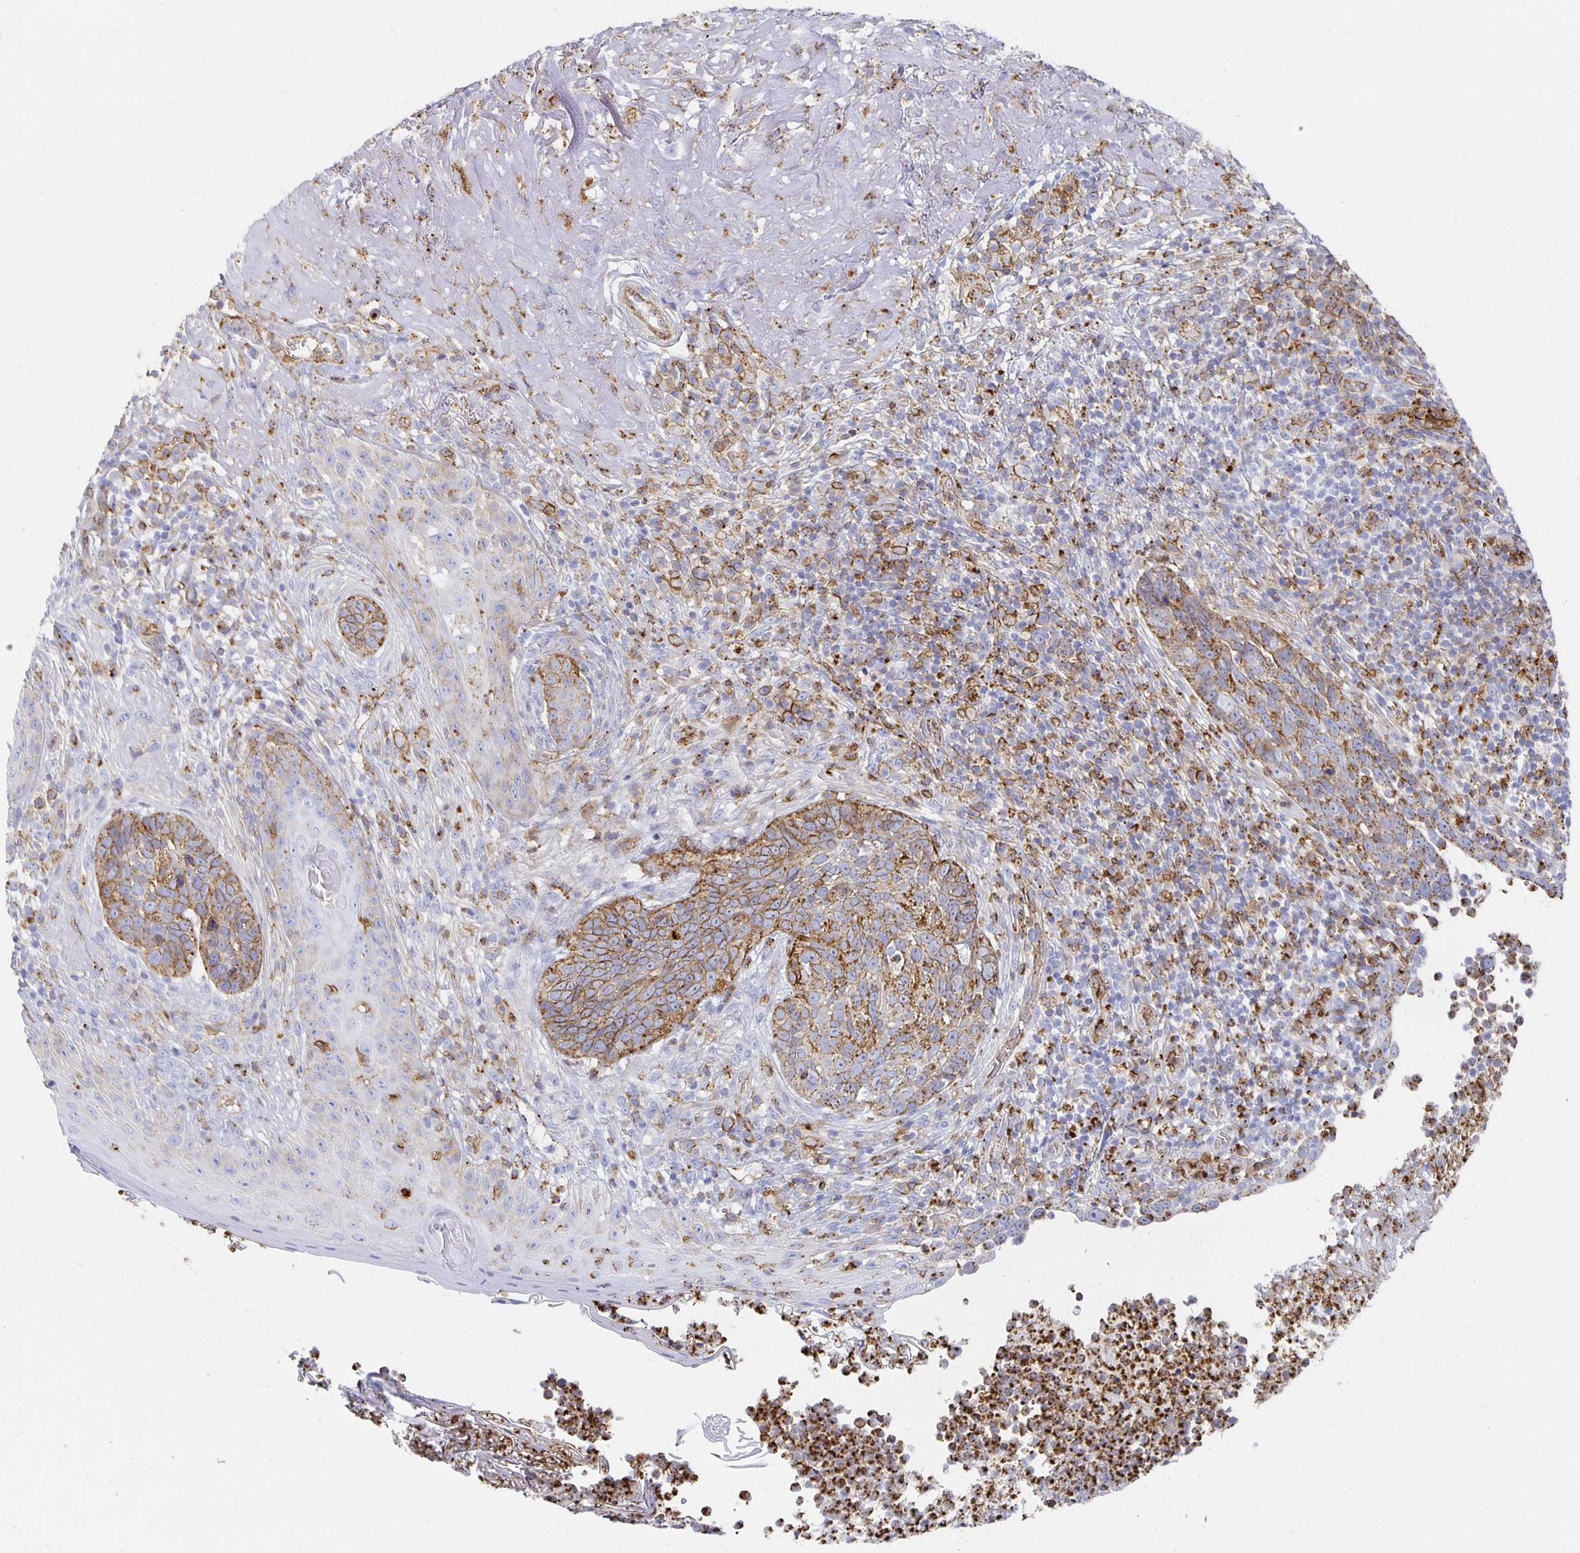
{"staining": {"intensity": "moderate", "quantity": ">75%", "location": "cytoplasmic/membranous"}, "tissue": "skin cancer", "cell_type": "Tumor cells", "image_type": "cancer", "snomed": [{"axis": "morphology", "description": "Basal cell carcinoma"}, {"axis": "topography", "description": "Skin"}, {"axis": "topography", "description": "Skin of face"}], "caption": "Protein expression analysis of skin cancer (basal cell carcinoma) exhibits moderate cytoplasmic/membranous staining in approximately >75% of tumor cells. (Brightfield microscopy of DAB IHC at high magnification).", "gene": "TAAR1", "patient": {"sex": "female", "age": 95}}